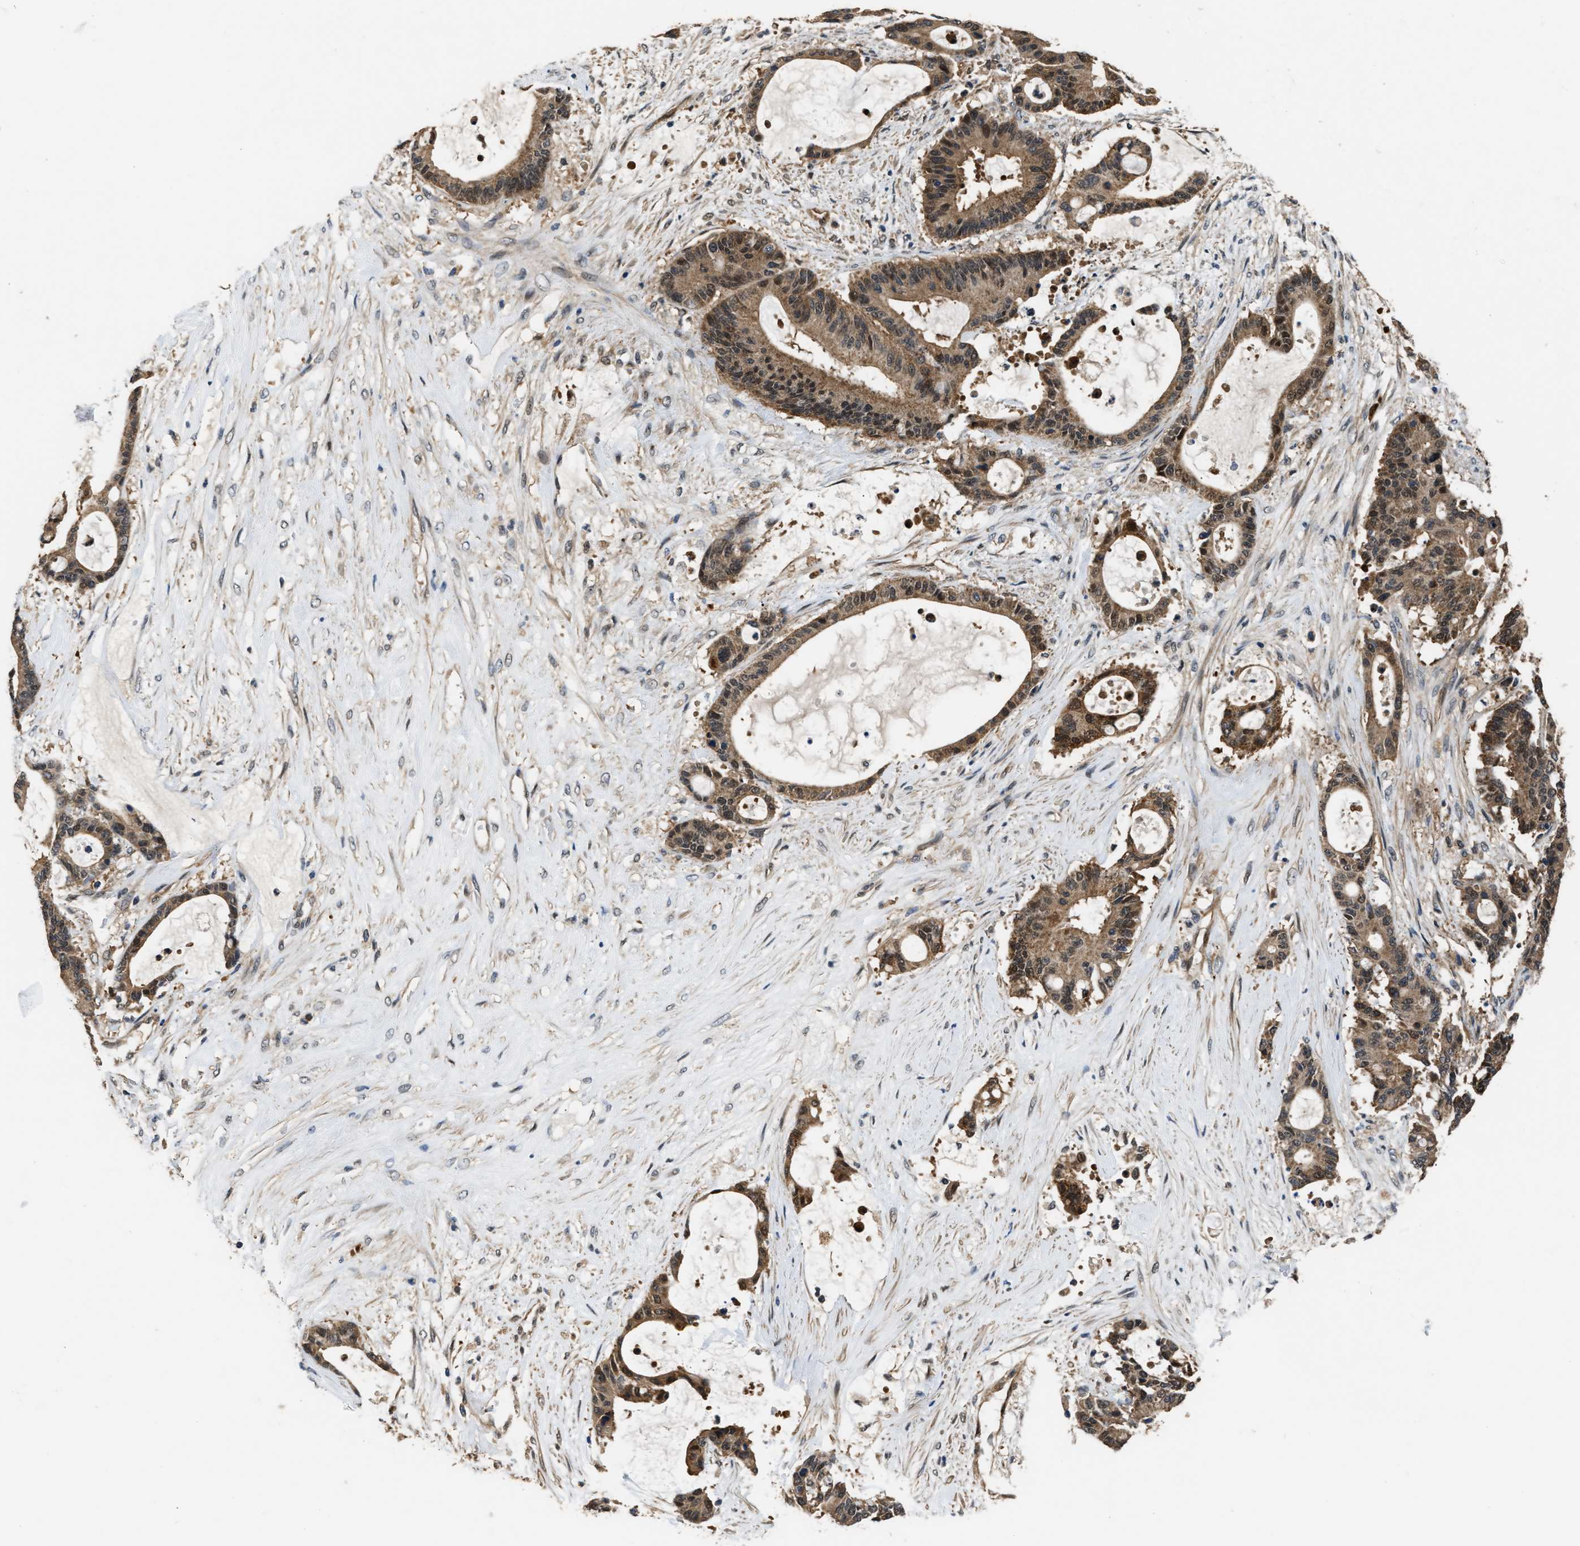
{"staining": {"intensity": "moderate", "quantity": ">75%", "location": "cytoplasmic/membranous,nuclear"}, "tissue": "liver cancer", "cell_type": "Tumor cells", "image_type": "cancer", "snomed": [{"axis": "morphology", "description": "Cholangiocarcinoma"}, {"axis": "topography", "description": "Liver"}], "caption": "Approximately >75% of tumor cells in liver cancer (cholangiocarcinoma) display moderate cytoplasmic/membranous and nuclear protein positivity as visualized by brown immunohistochemical staining.", "gene": "PPA1", "patient": {"sex": "female", "age": 73}}